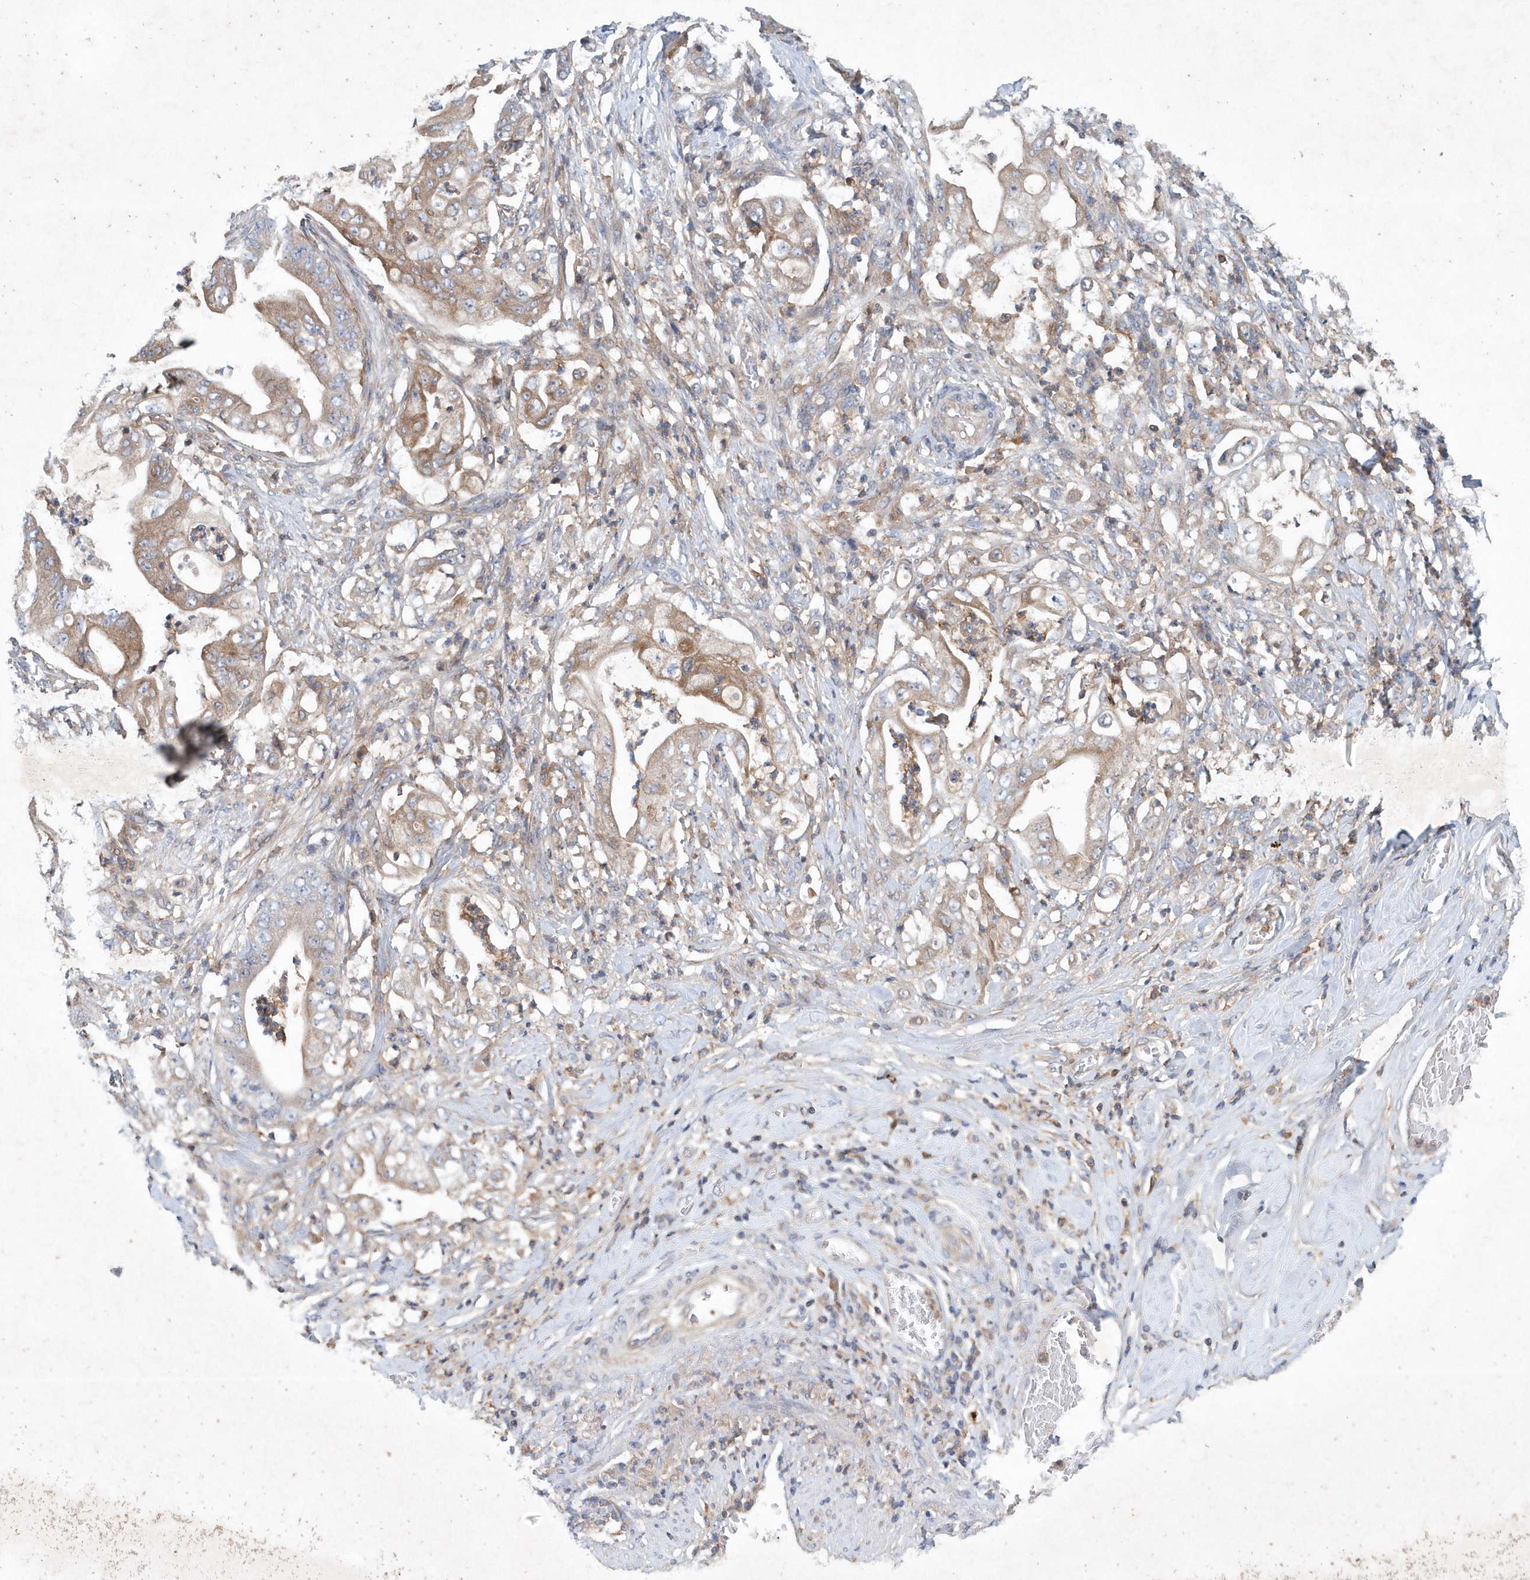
{"staining": {"intensity": "weak", "quantity": "25%-75%", "location": "cytoplasmic/membranous"}, "tissue": "stomach cancer", "cell_type": "Tumor cells", "image_type": "cancer", "snomed": [{"axis": "morphology", "description": "Adenocarcinoma, NOS"}, {"axis": "topography", "description": "Stomach"}], "caption": "High-power microscopy captured an IHC image of stomach cancer (adenocarcinoma), revealing weak cytoplasmic/membranous positivity in about 25%-75% of tumor cells. Using DAB (brown) and hematoxylin (blue) stains, captured at high magnification using brightfield microscopy.", "gene": "P2RY10", "patient": {"sex": "female", "age": 73}}